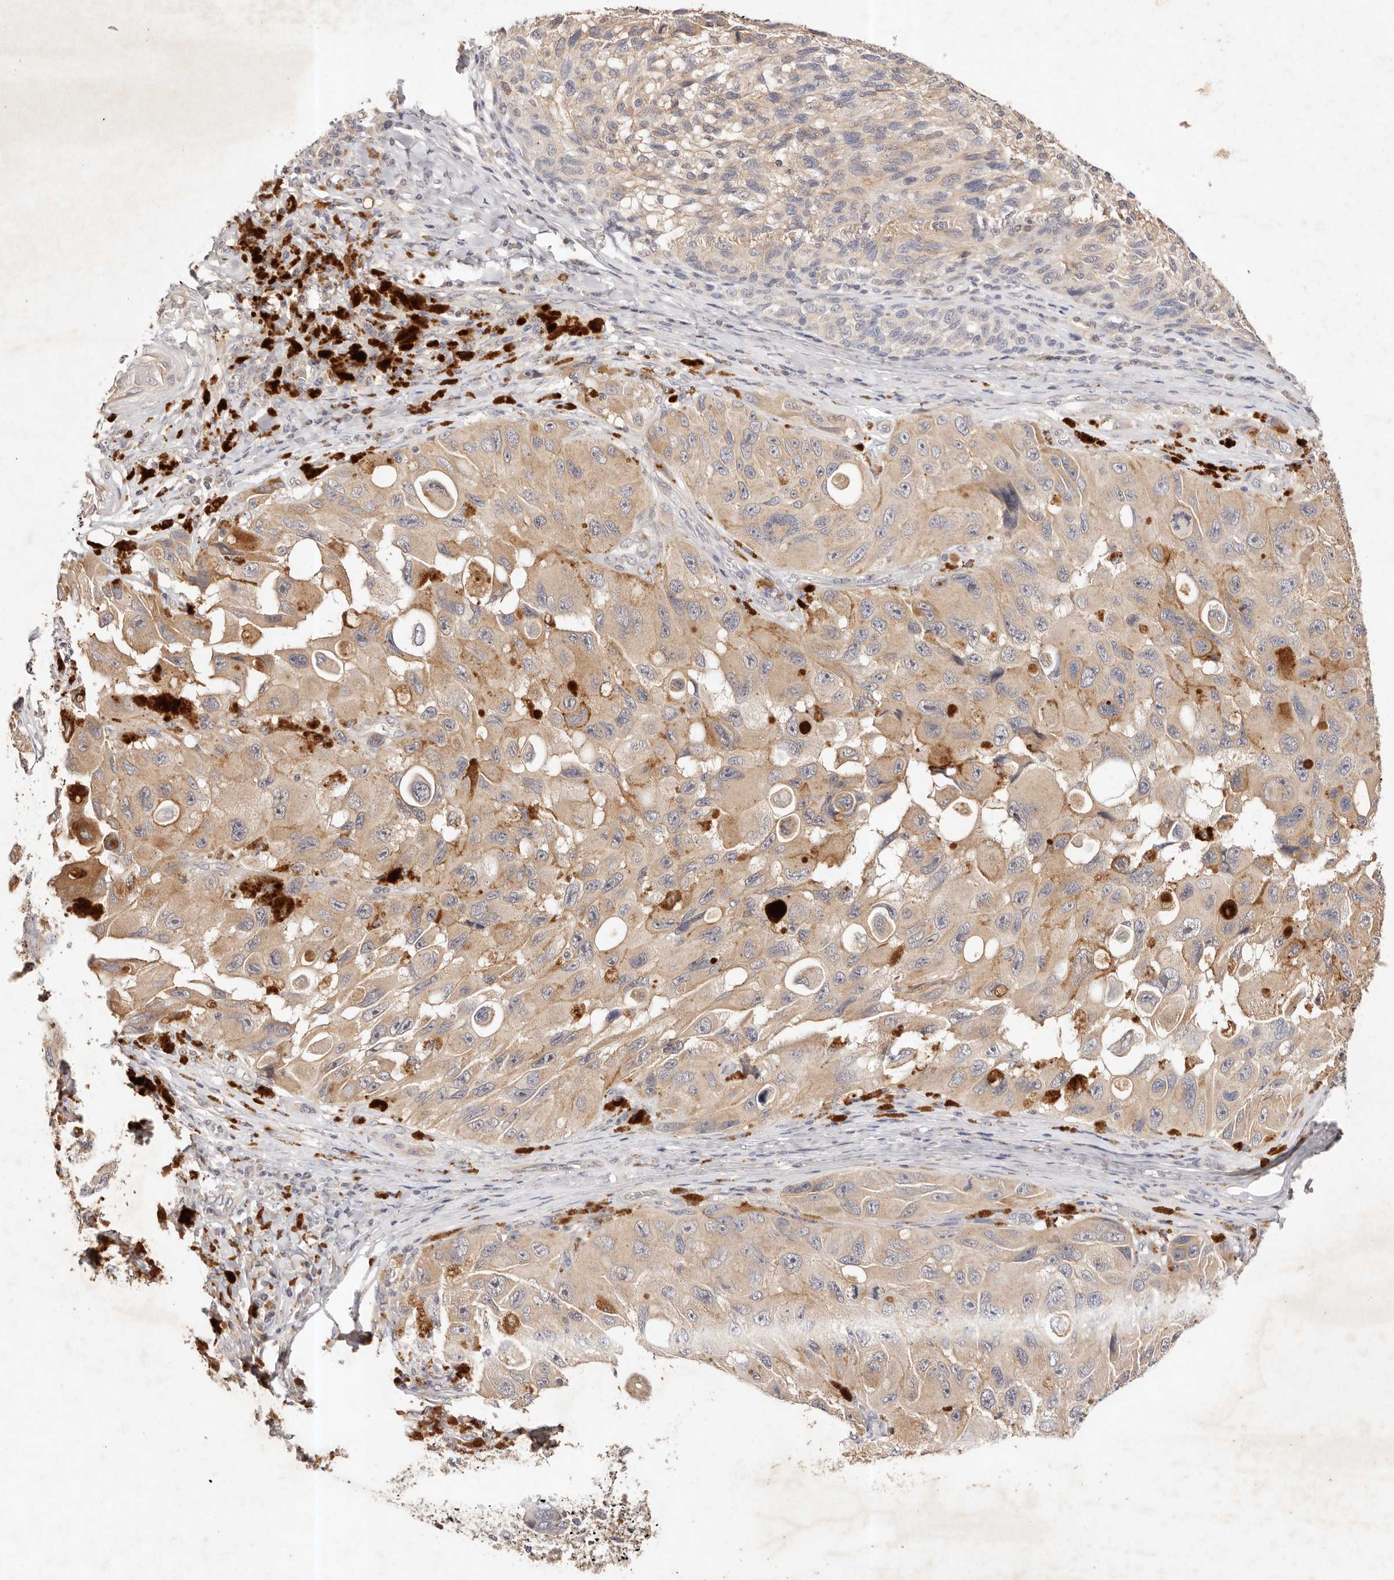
{"staining": {"intensity": "weak", "quantity": "25%-75%", "location": "cytoplasmic/membranous"}, "tissue": "melanoma", "cell_type": "Tumor cells", "image_type": "cancer", "snomed": [{"axis": "morphology", "description": "Malignant melanoma, NOS"}, {"axis": "topography", "description": "Skin"}], "caption": "IHC histopathology image of neoplastic tissue: malignant melanoma stained using immunohistochemistry (IHC) reveals low levels of weak protein expression localized specifically in the cytoplasmic/membranous of tumor cells, appearing as a cytoplasmic/membranous brown color.", "gene": "CXADR", "patient": {"sex": "female", "age": 73}}